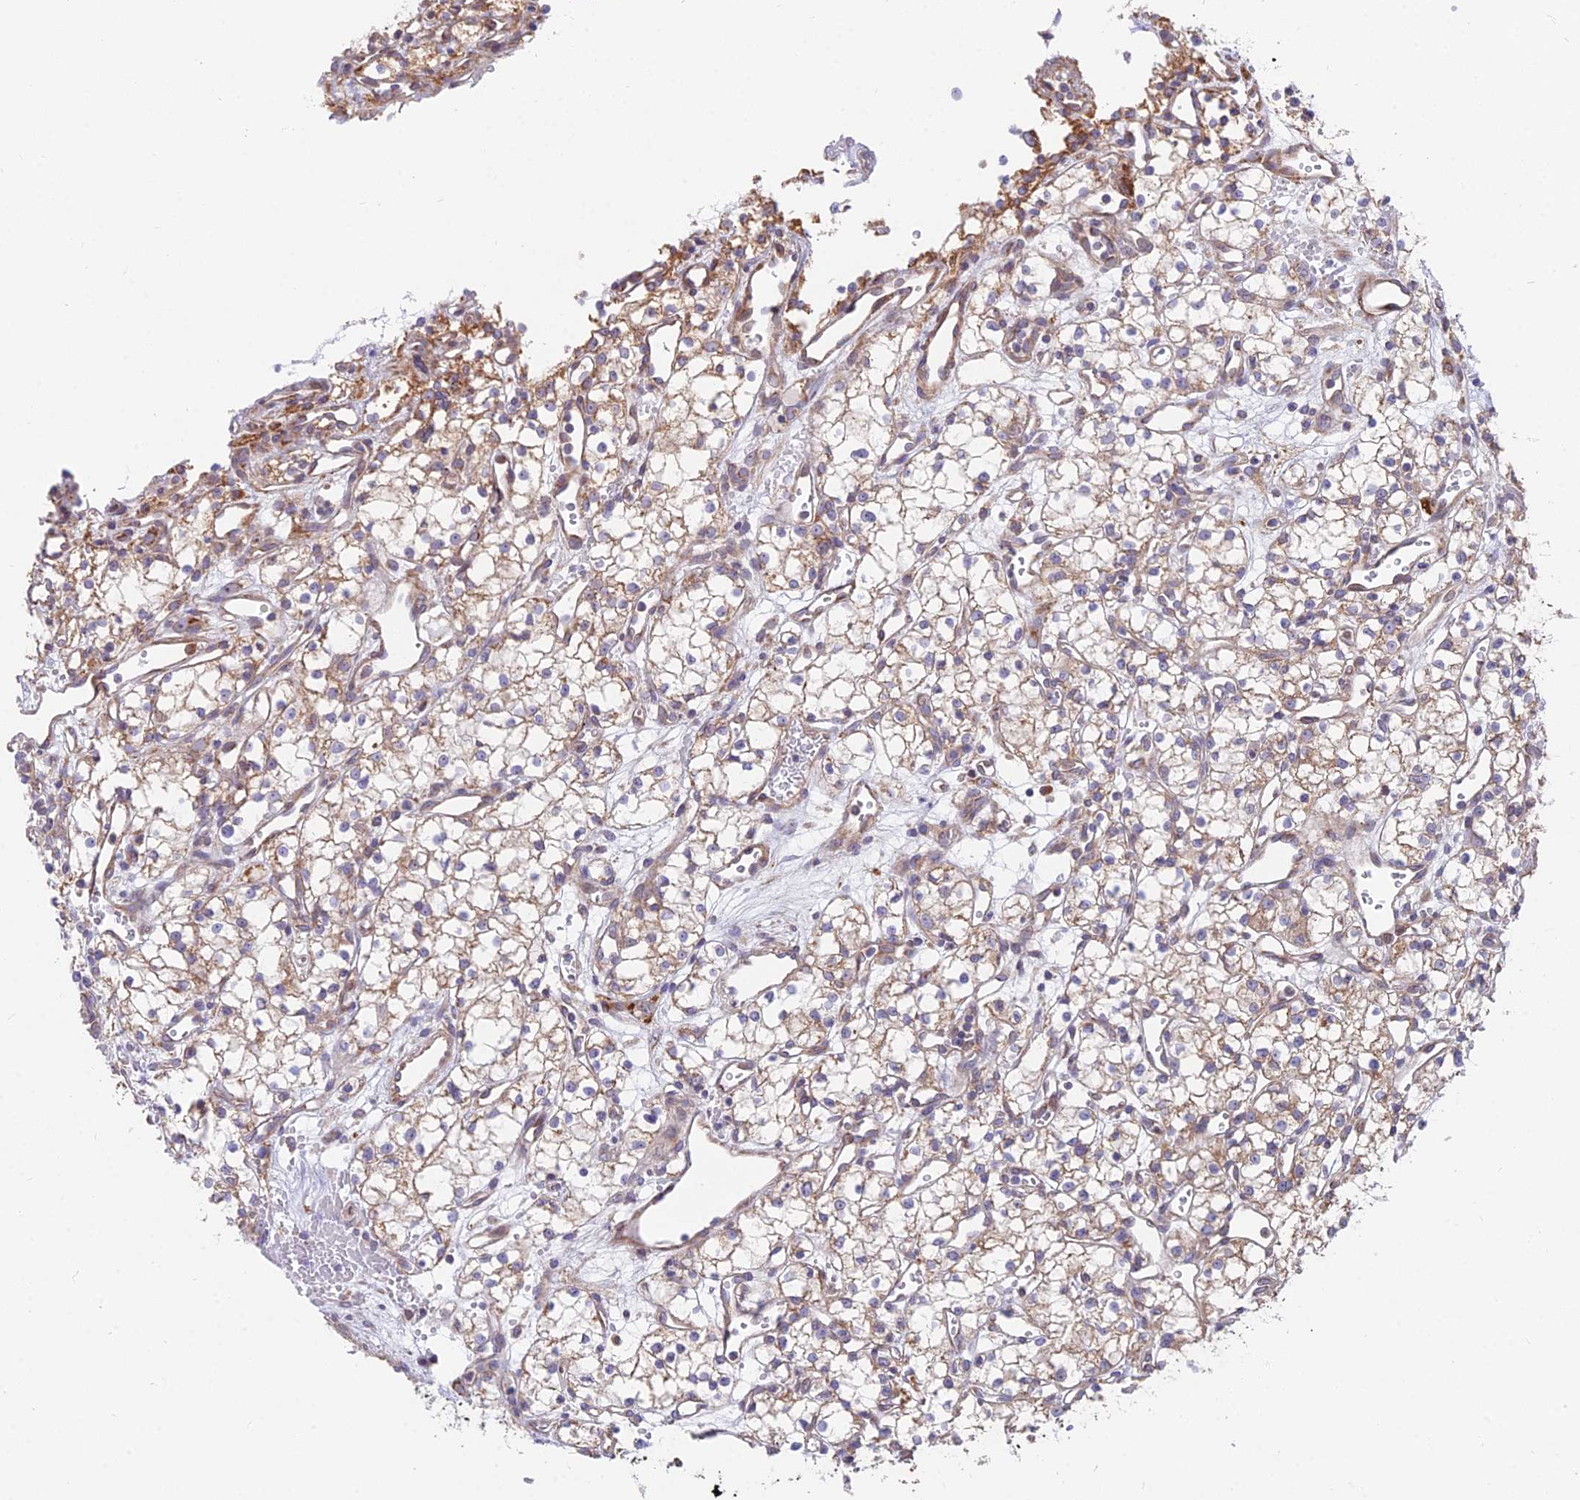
{"staining": {"intensity": "moderate", "quantity": "<25%", "location": "cytoplasmic/membranous"}, "tissue": "renal cancer", "cell_type": "Tumor cells", "image_type": "cancer", "snomed": [{"axis": "morphology", "description": "Adenocarcinoma, NOS"}, {"axis": "topography", "description": "Kidney"}], "caption": "IHC of adenocarcinoma (renal) shows low levels of moderate cytoplasmic/membranous staining in approximately <25% of tumor cells.", "gene": "TBC1D20", "patient": {"sex": "male", "age": 59}}